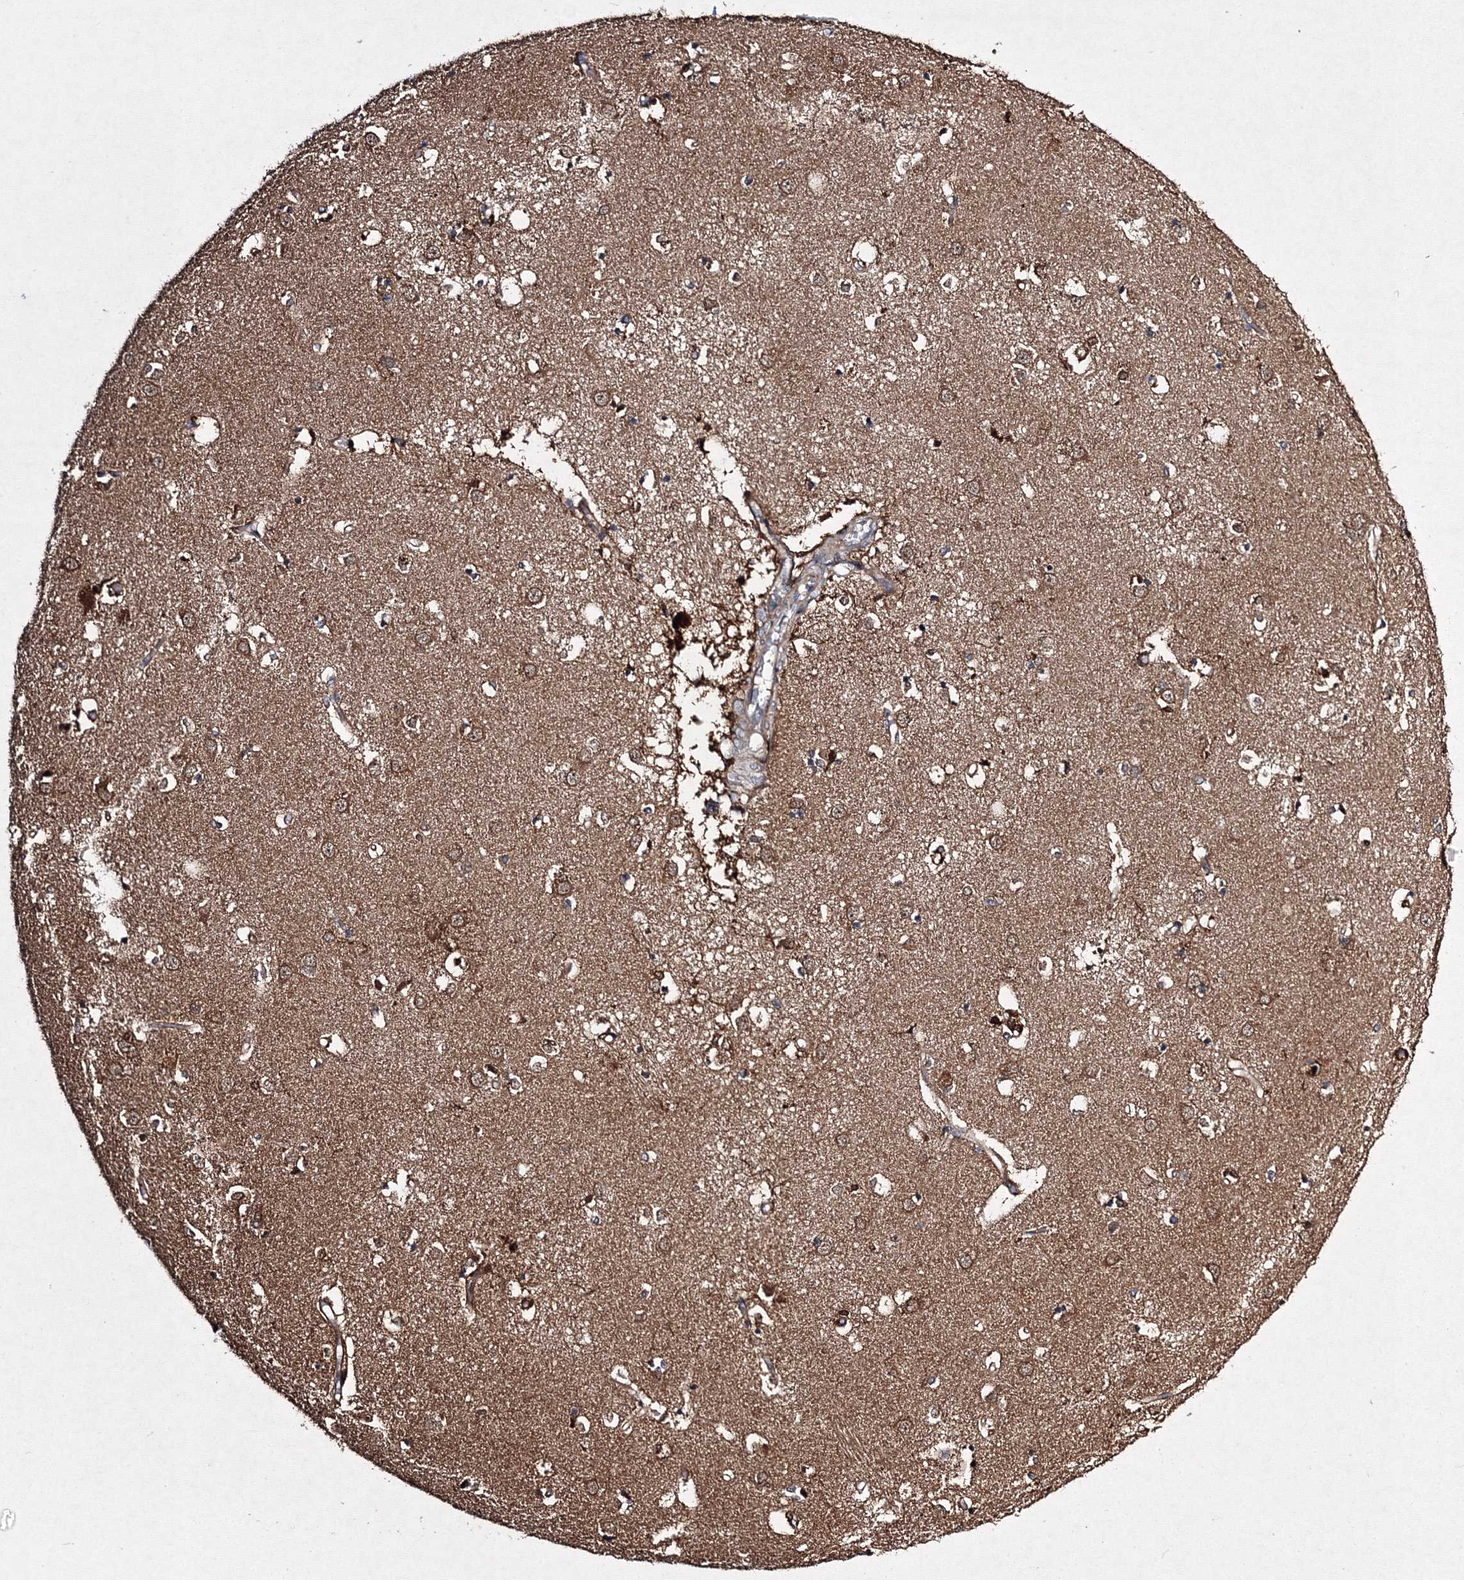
{"staining": {"intensity": "moderate", "quantity": "<25%", "location": "cytoplasmic/membranous"}, "tissue": "caudate", "cell_type": "Glial cells", "image_type": "normal", "snomed": [{"axis": "morphology", "description": "Normal tissue, NOS"}, {"axis": "topography", "description": "Lateral ventricle wall"}], "caption": "Immunohistochemistry (IHC) histopathology image of normal caudate stained for a protein (brown), which exhibits low levels of moderate cytoplasmic/membranous positivity in about <25% of glial cells.", "gene": "RANBP3L", "patient": {"sex": "male", "age": 45}}